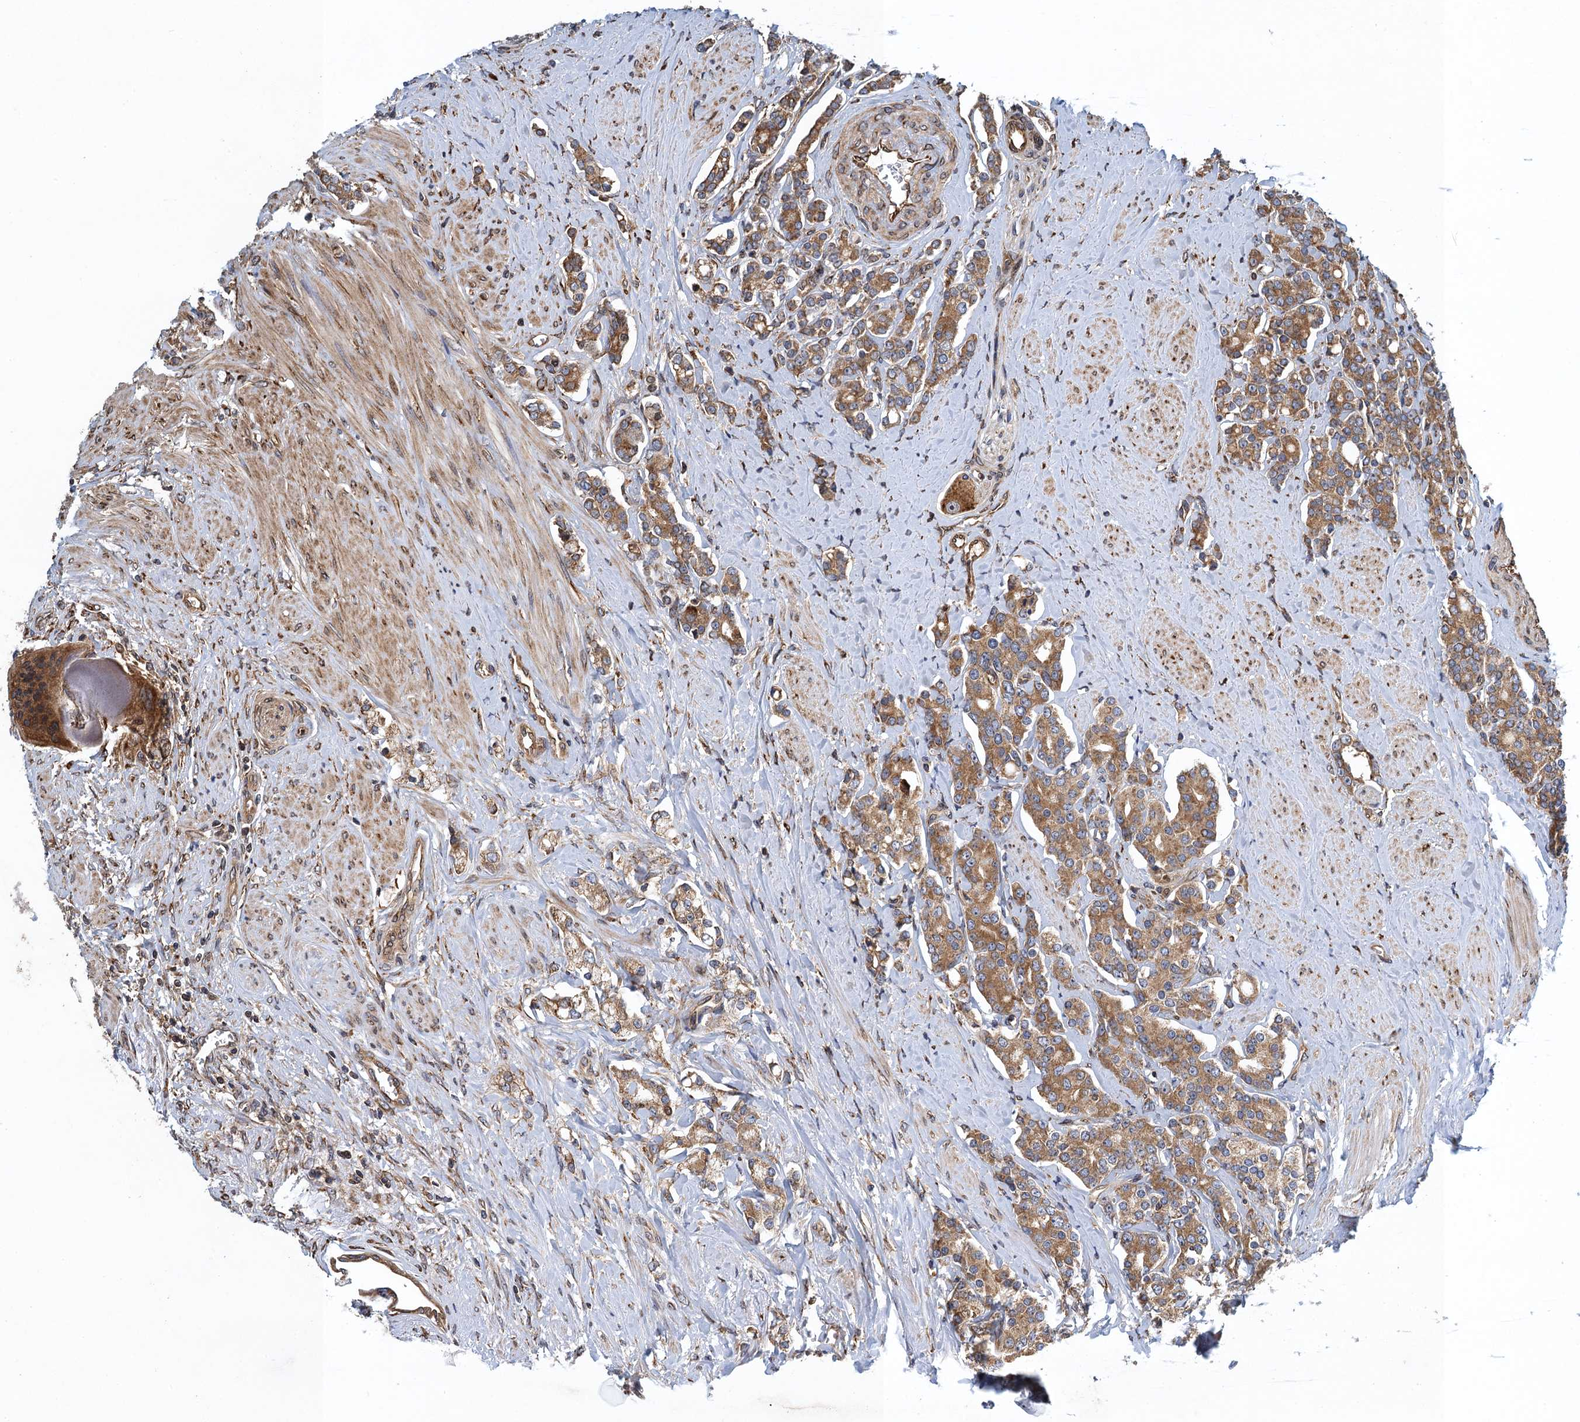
{"staining": {"intensity": "moderate", "quantity": ">75%", "location": "cytoplasmic/membranous"}, "tissue": "prostate cancer", "cell_type": "Tumor cells", "image_type": "cancer", "snomed": [{"axis": "morphology", "description": "Adenocarcinoma, High grade"}, {"axis": "topography", "description": "Prostate"}], "caption": "A medium amount of moderate cytoplasmic/membranous staining is seen in about >75% of tumor cells in prostate cancer tissue.", "gene": "MDM1", "patient": {"sex": "male", "age": 62}}